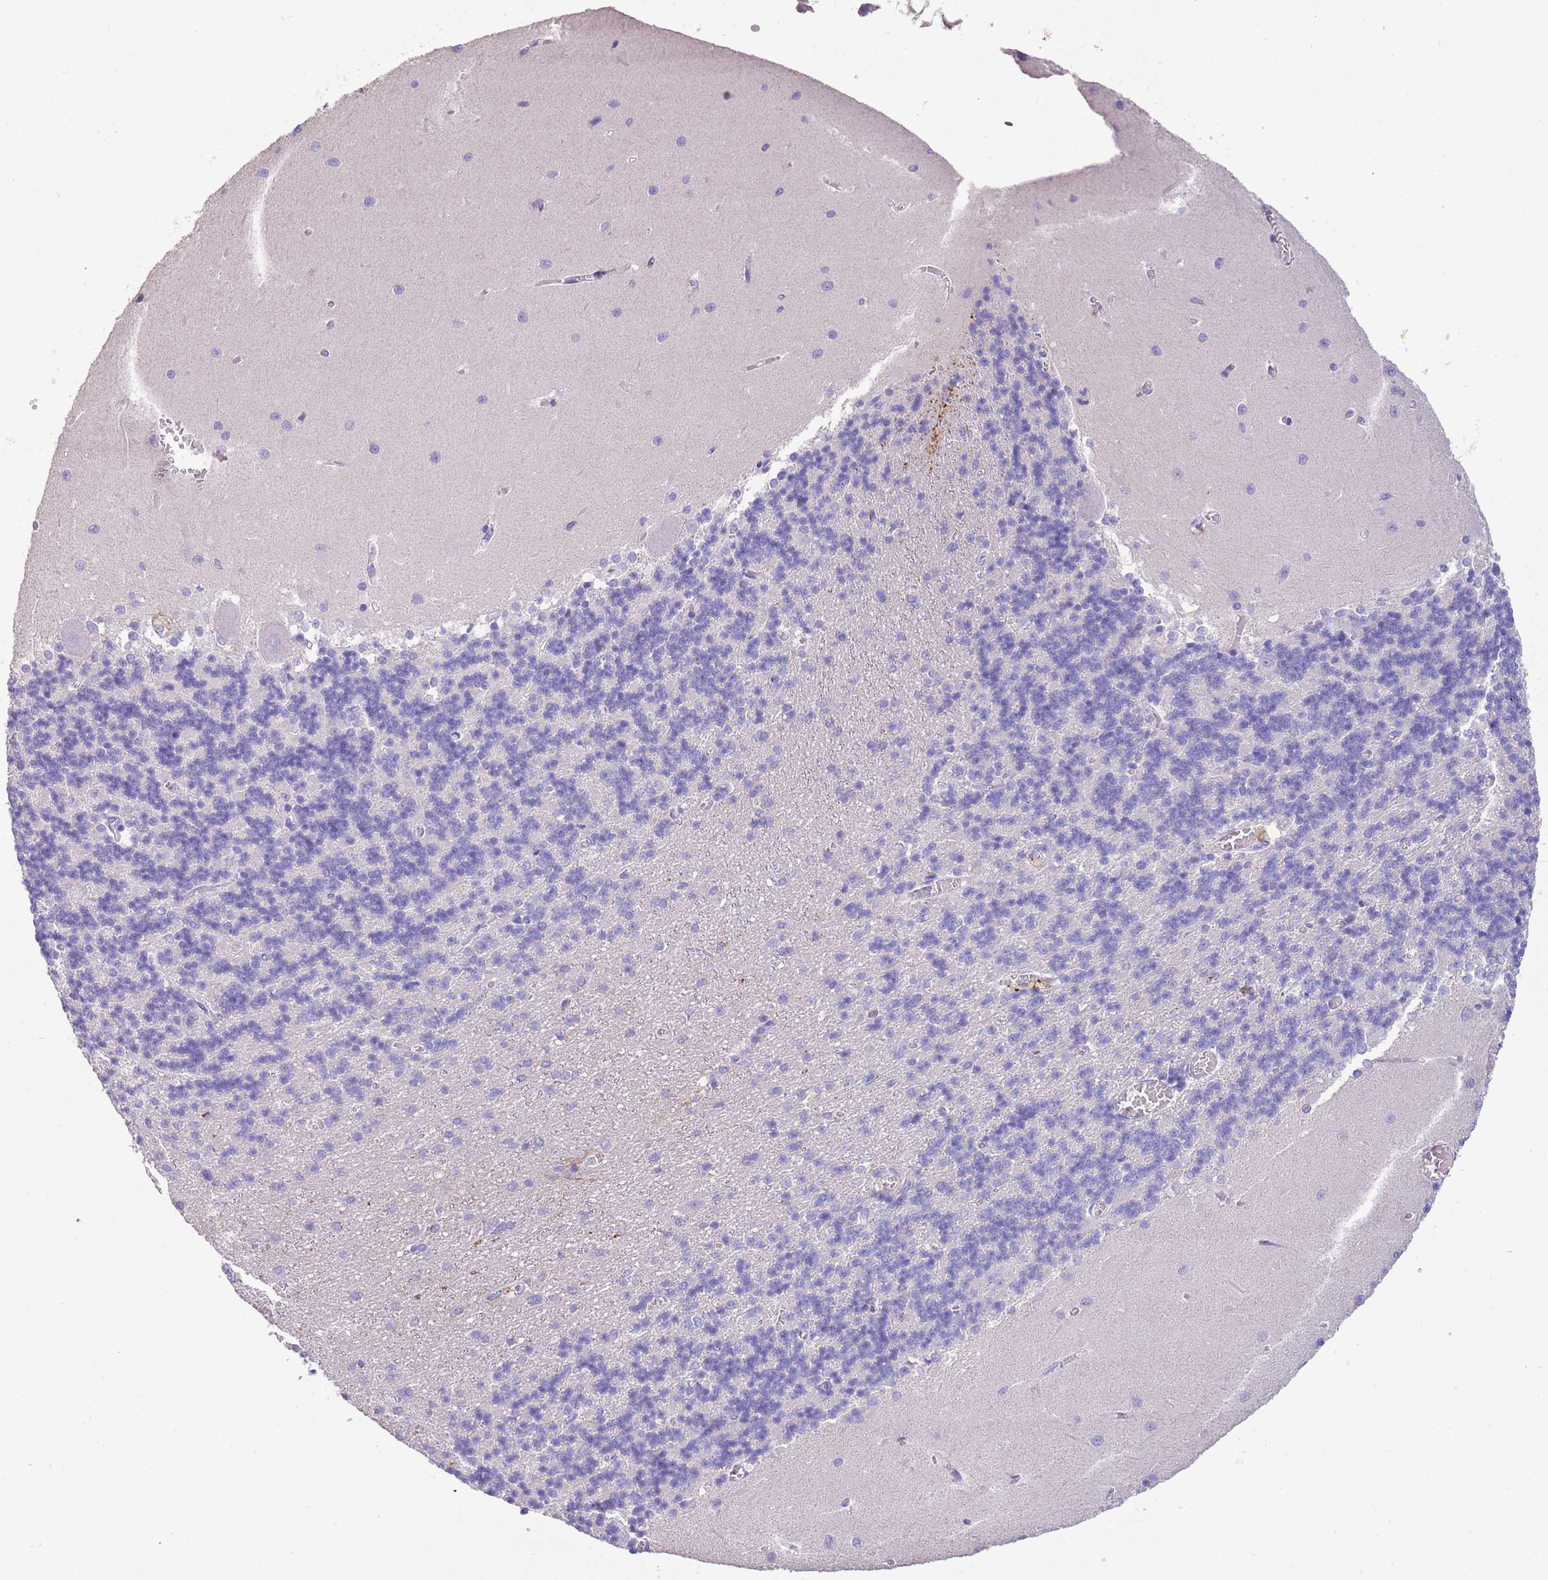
{"staining": {"intensity": "negative", "quantity": "none", "location": "none"}, "tissue": "cerebellum", "cell_type": "Cells in granular layer", "image_type": "normal", "snomed": [{"axis": "morphology", "description": "Normal tissue, NOS"}, {"axis": "topography", "description": "Cerebellum"}], "caption": "Immunohistochemical staining of unremarkable cerebellum shows no significant positivity in cells in granular layer.", "gene": "SFTPA1", "patient": {"sex": "male", "age": 37}}